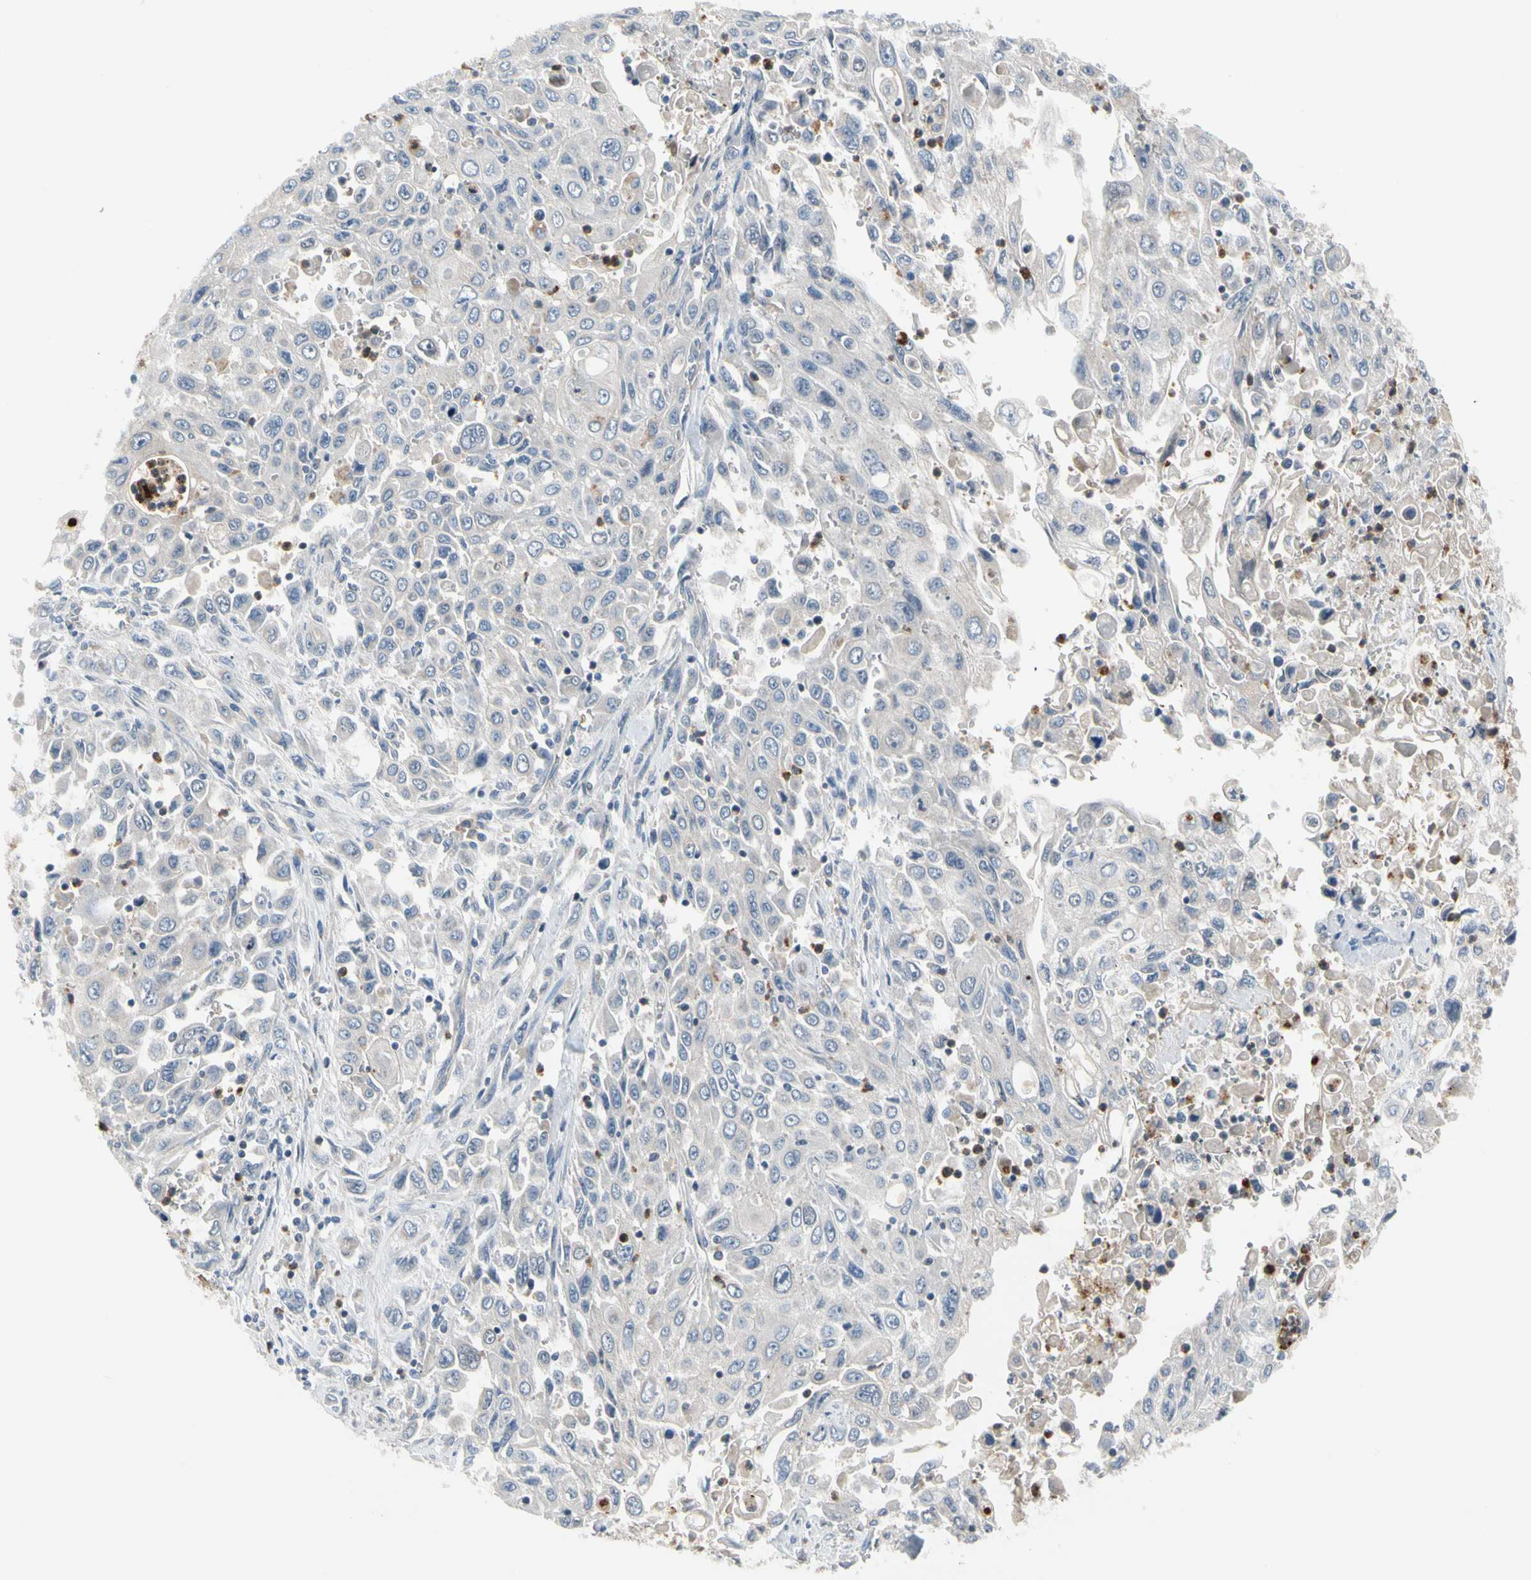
{"staining": {"intensity": "negative", "quantity": "none", "location": "none"}, "tissue": "pancreatic cancer", "cell_type": "Tumor cells", "image_type": "cancer", "snomed": [{"axis": "morphology", "description": "Adenocarcinoma, NOS"}, {"axis": "topography", "description": "Pancreas"}], "caption": "DAB (3,3'-diaminobenzidine) immunohistochemical staining of human adenocarcinoma (pancreatic) shows no significant expression in tumor cells.", "gene": "HJURP", "patient": {"sex": "male", "age": 70}}